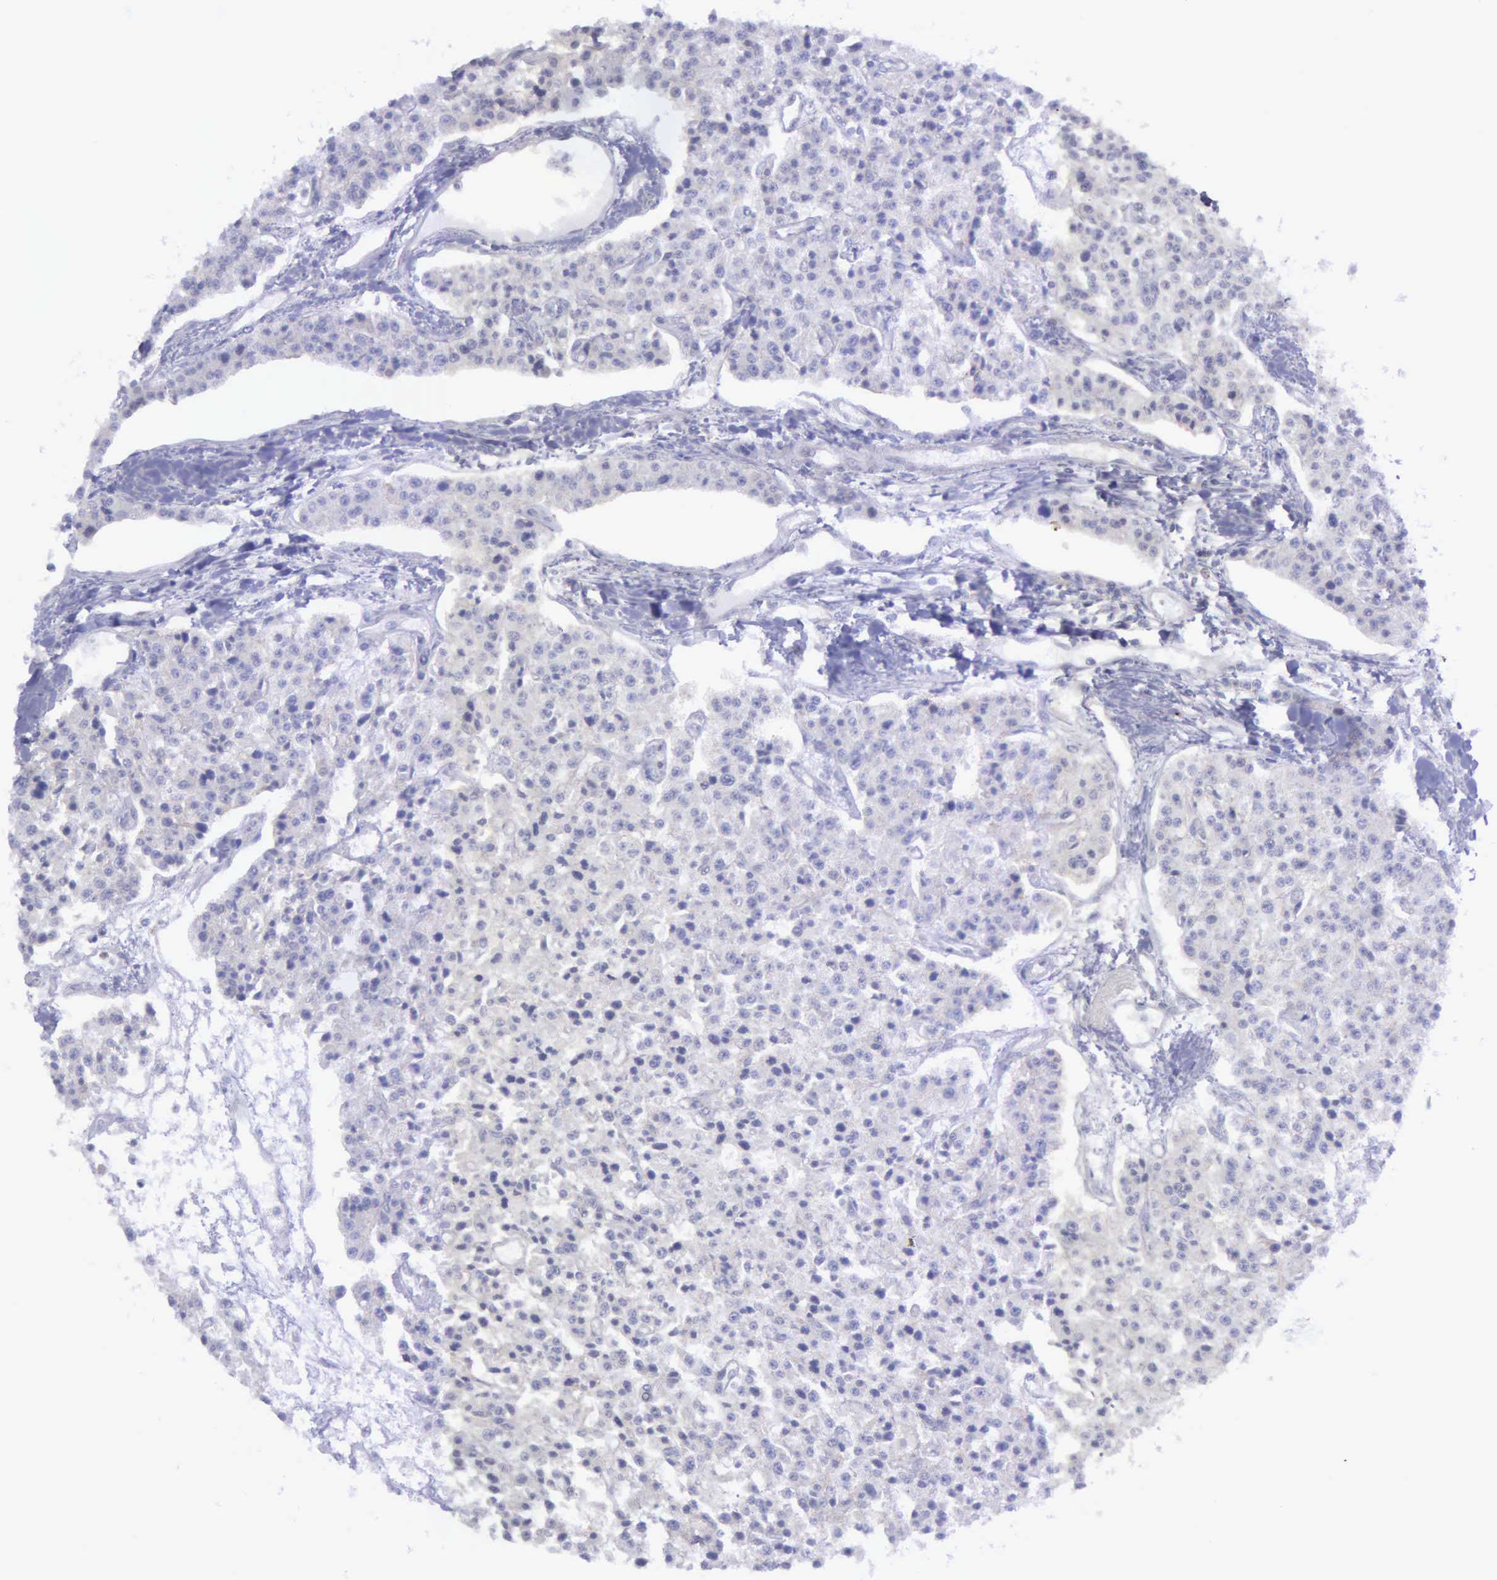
{"staining": {"intensity": "negative", "quantity": "none", "location": "none"}, "tissue": "carcinoid", "cell_type": "Tumor cells", "image_type": "cancer", "snomed": [{"axis": "morphology", "description": "Carcinoid, malignant, NOS"}, {"axis": "topography", "description": "Stomach"}], "caption": "Protein analysis of carcinoid reveals no significant positivity in tumor cells. The staining was performed using DAB (3,3'-diaminobenzidine) to visualize the protein expression in brown, while the nuclei were stained in blue with hematoxylin (Magnification: 20x).", "gene": "MICAL3", "patient": {"sex": "female", "age": 76}}